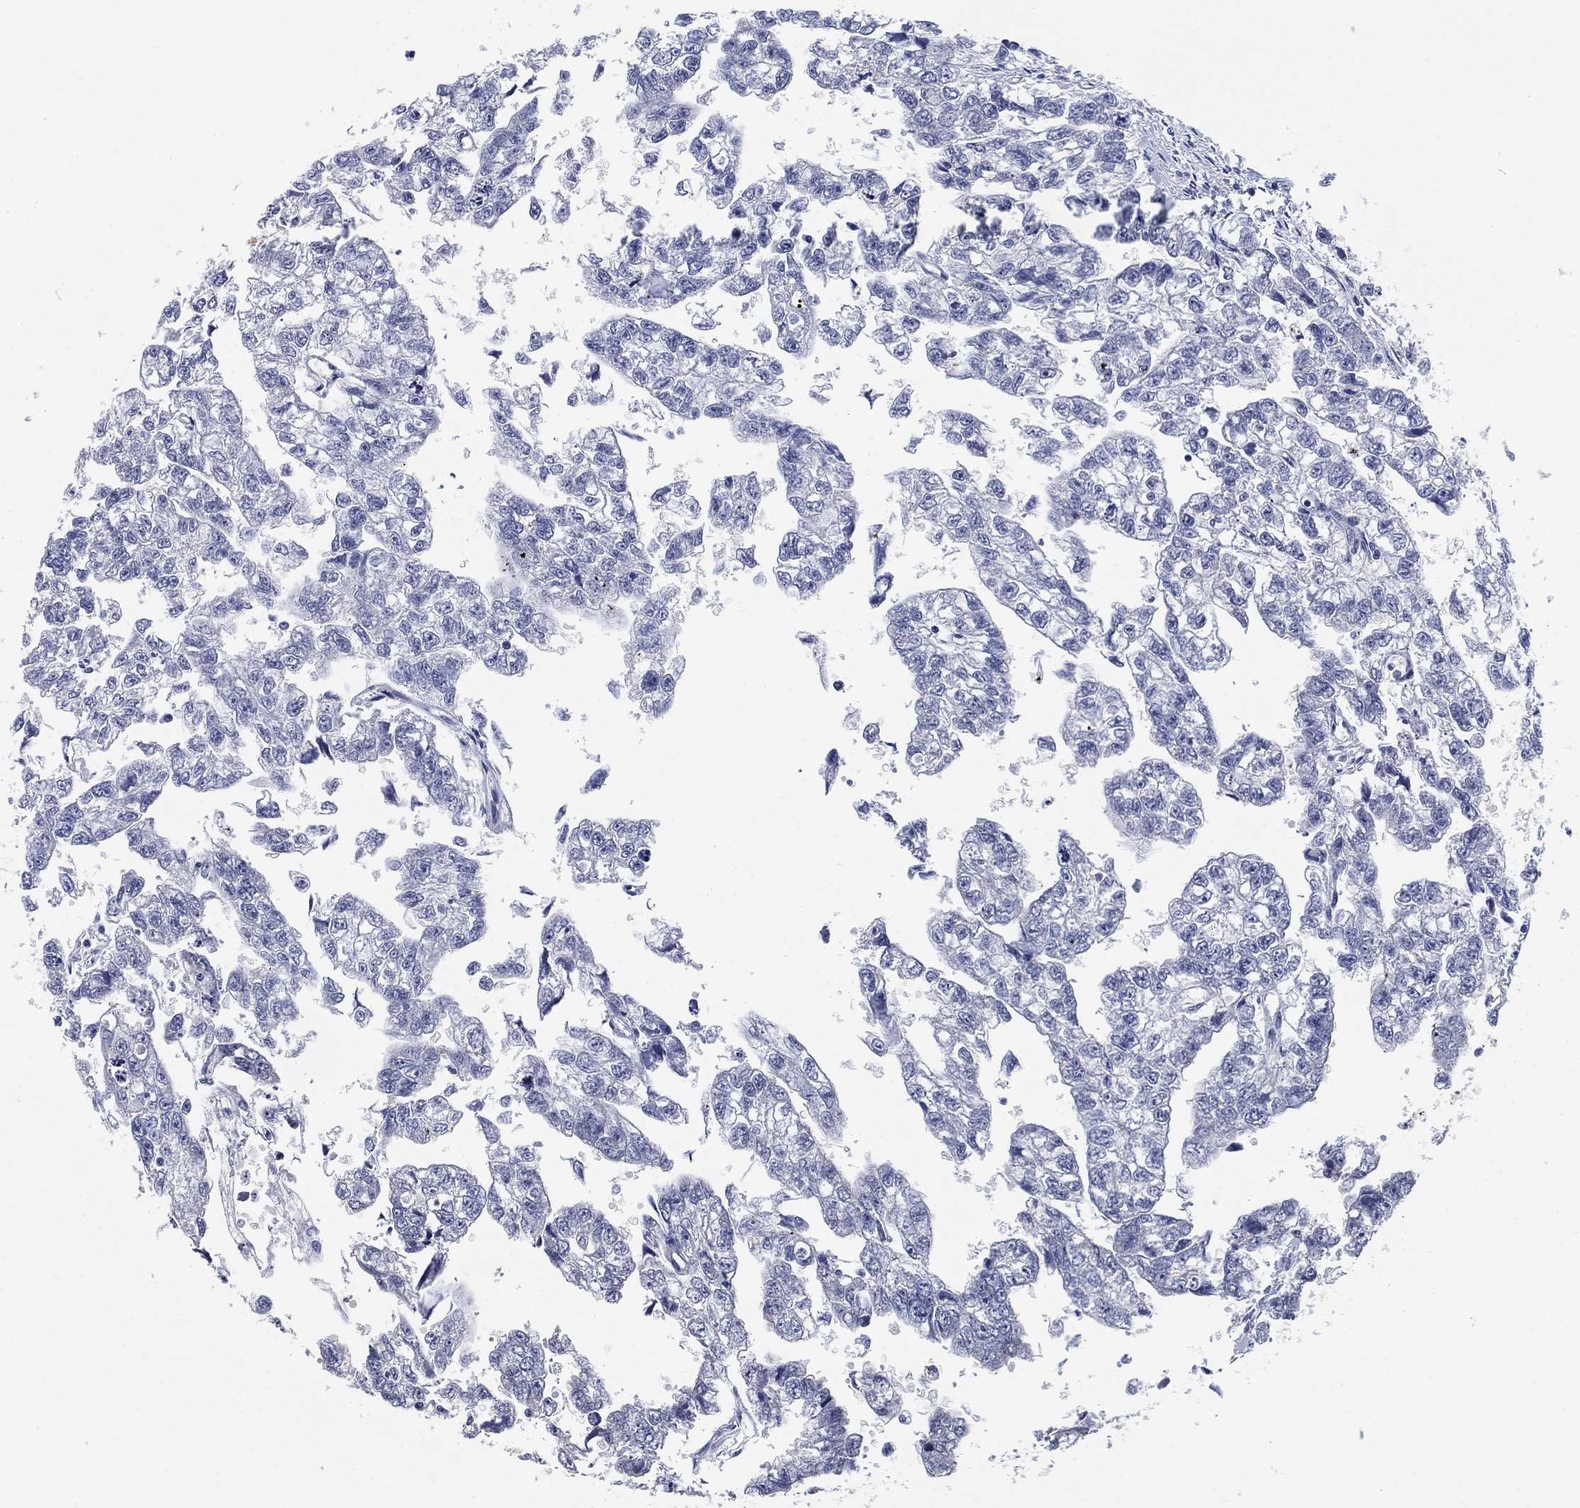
{"staining": {"intensity": "negative", "quantity": "none", "location": "none"}, "tissue": "testis cancer", "cell_type": "Tumor cells", "image_type": "cancer", "snomed": [{"axis": "morphology", "description": "Carcinoma, Embryonal, NOS"}, {"axis": "morphology", "description": "Teratoma, malignant, NOS"}, {"axis": "topography", "description": "Testis"}], "caption": "Protein analysis of testis teratoma (malignant) shows no significant staining in tumor cells.", "gene": "CLUL1", "patient": {"sex": "male", "age": 44}}